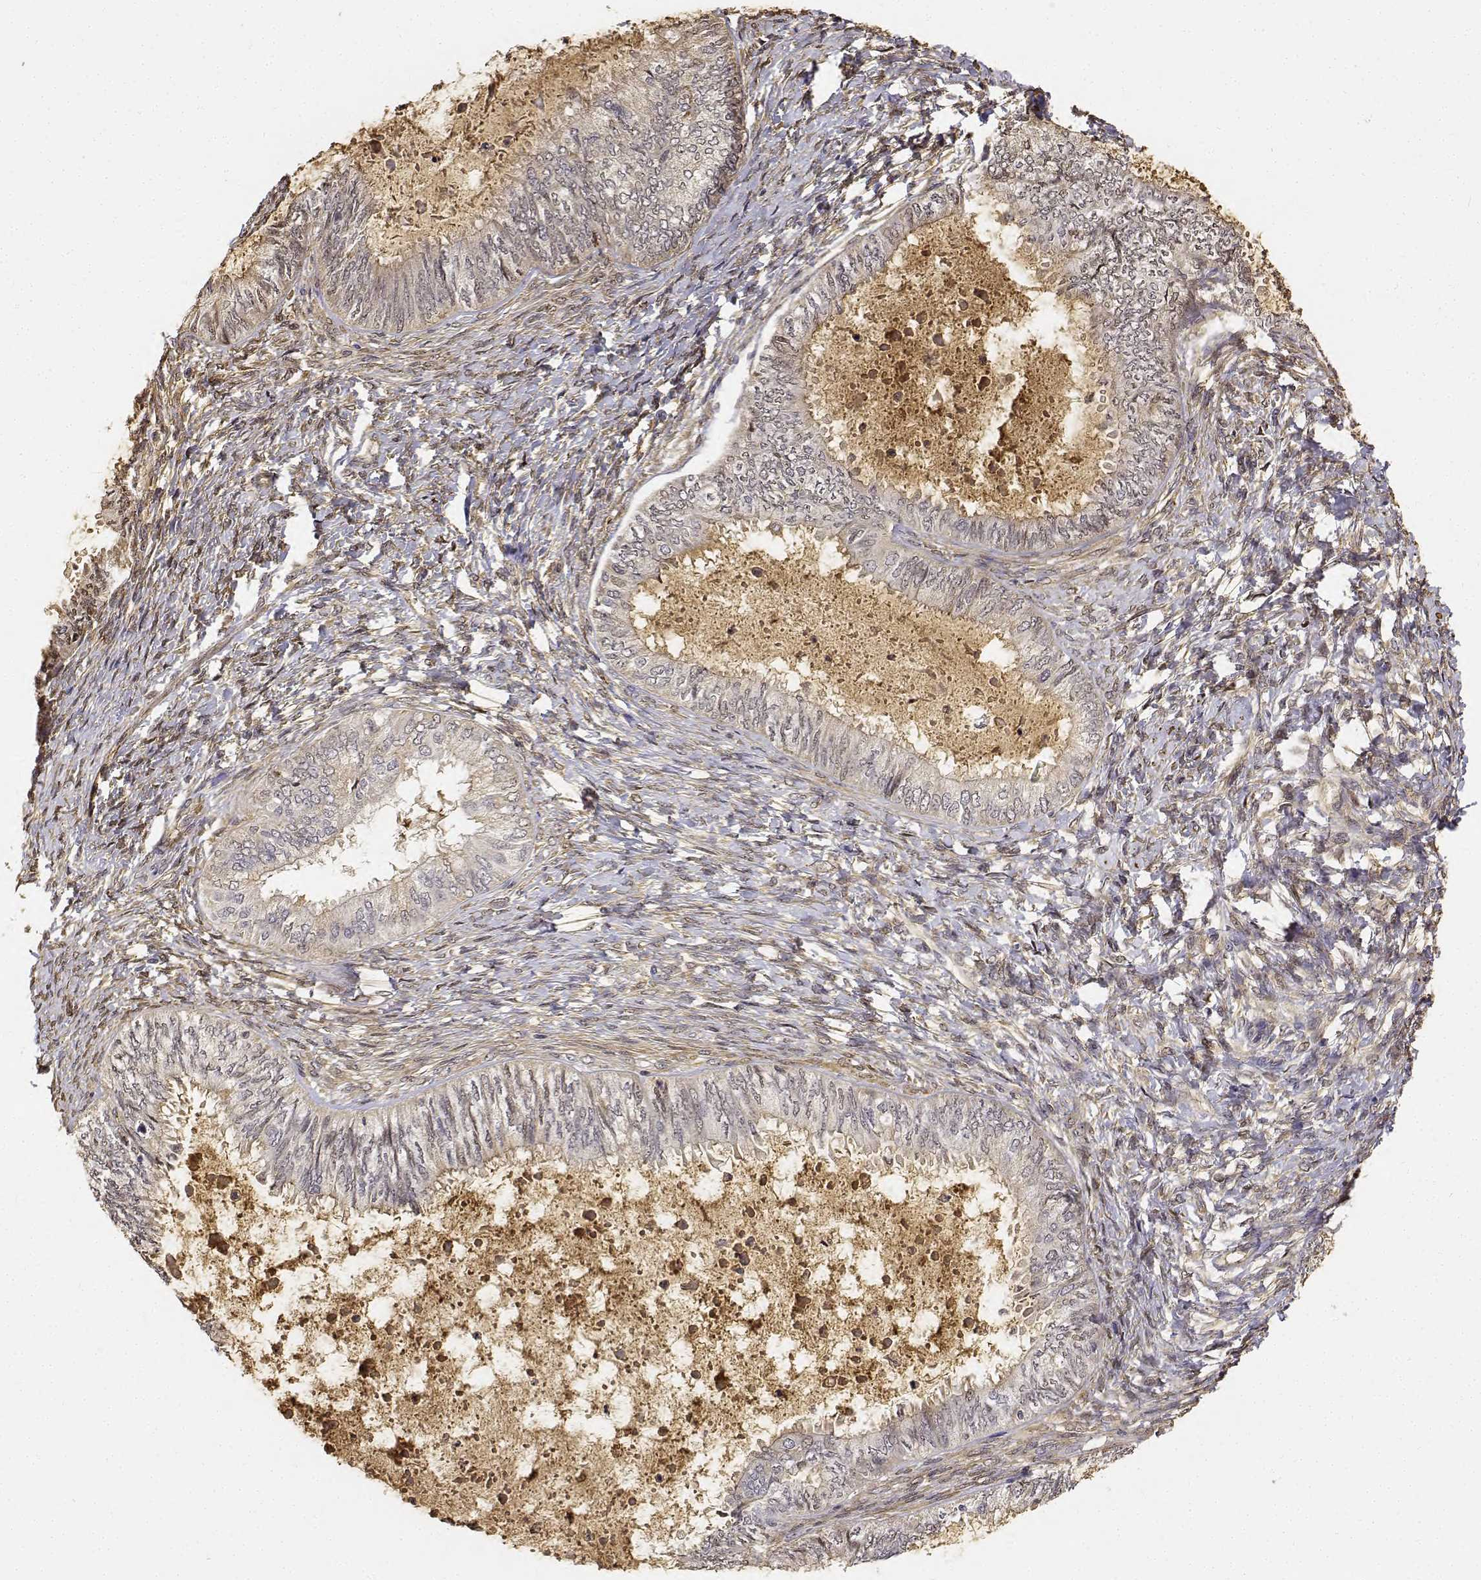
{"staining": {"intensity": "negative", "quantity": "none", "location": "none"}, "tissue": "ovarian cancer", "cell_type": "Tumor cells", "image_type": "cancer", "snomed": [{"axis": "morphology", "description": "Carcinoma, endometroid"}, {"axis": "topography", "description": "Ovary"}], "caption": "Image shows no significant protein expression in tumor cells of ovarian endometroid carcinoma. (DAB immunohistochemistry (IHC), high magnification).", "gene": "PCID2", "patient": {"sex": "female", "age": 70}}